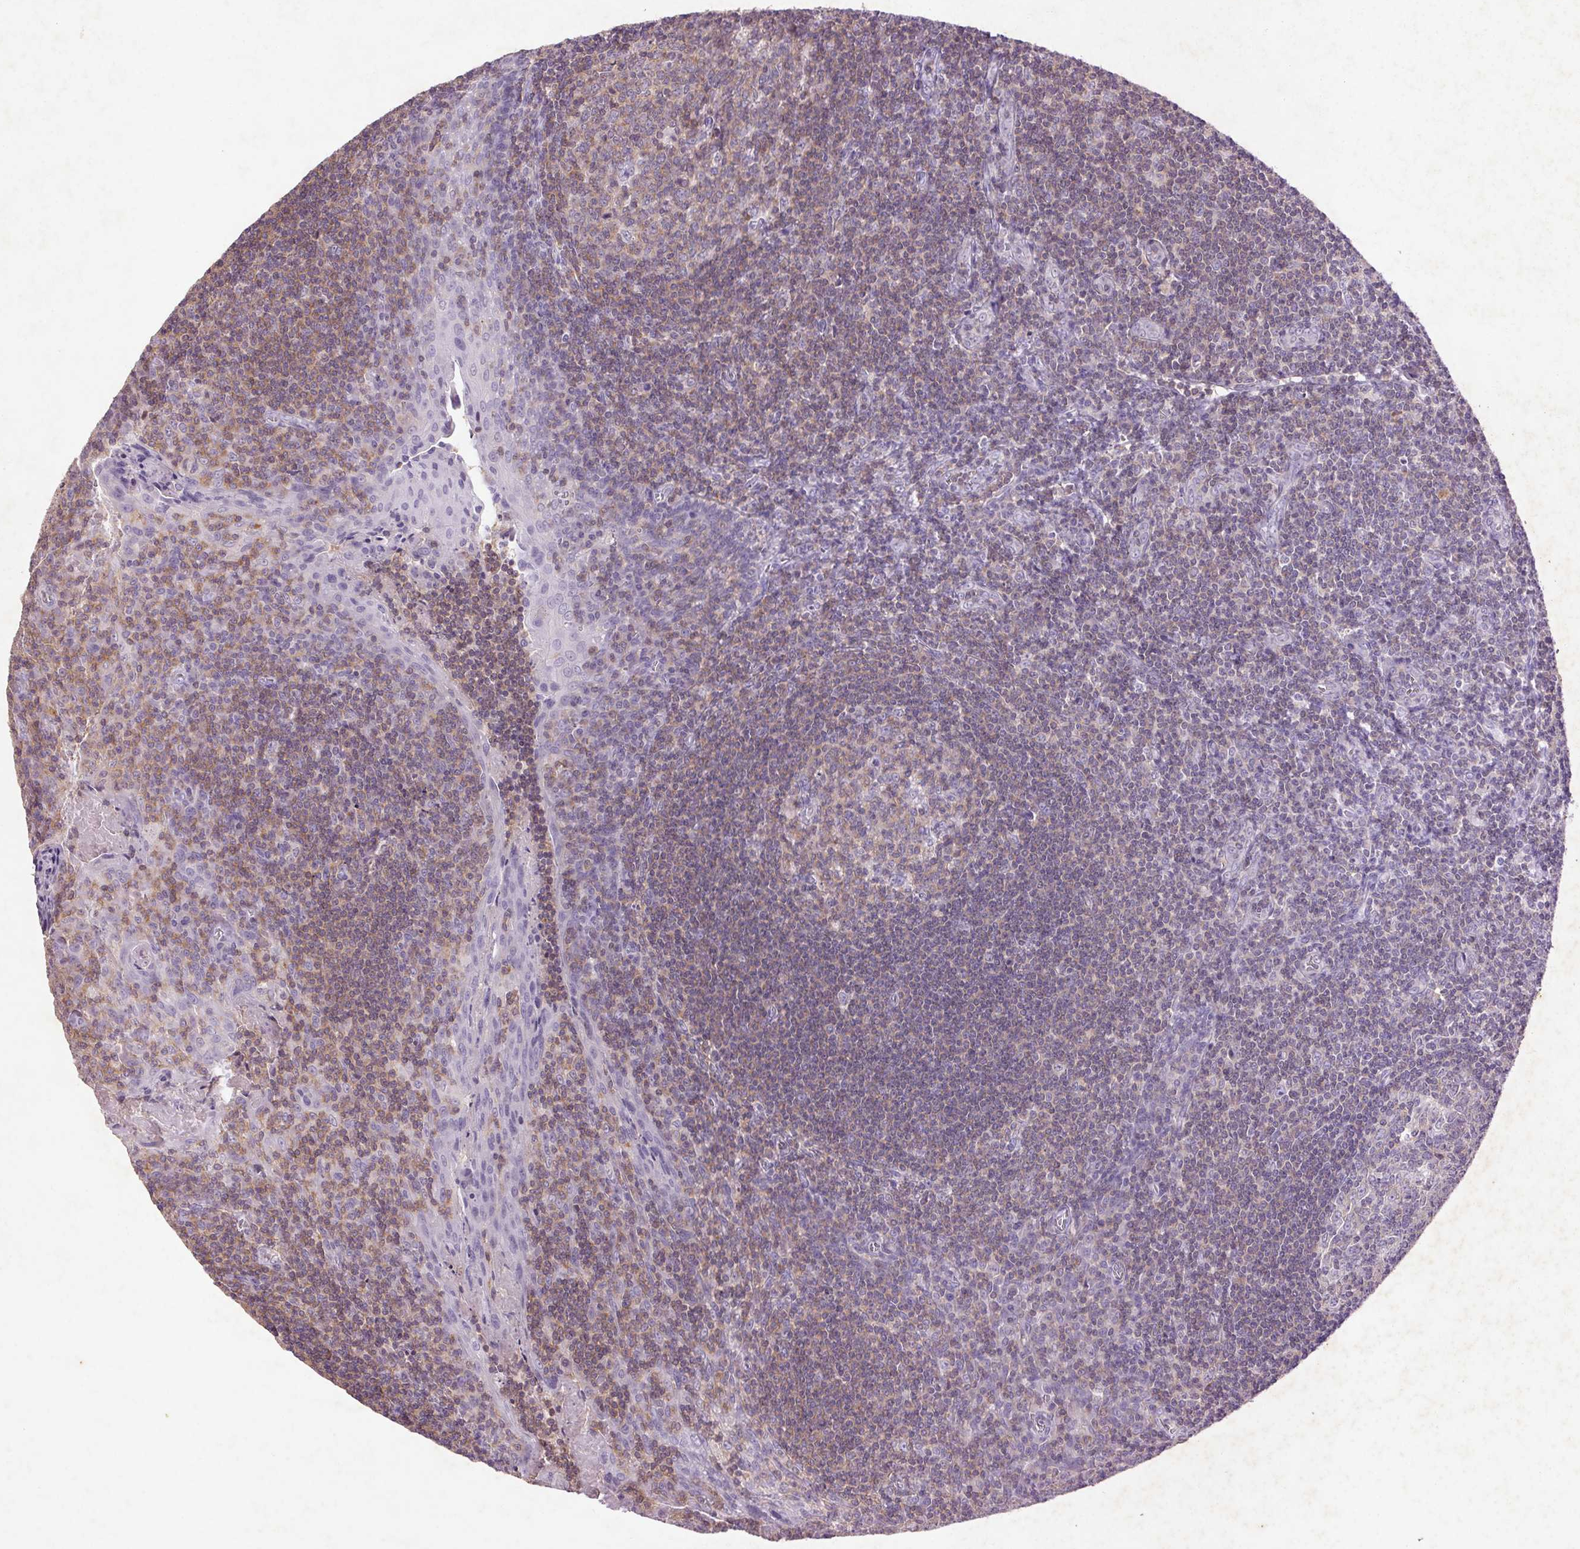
{"staining": {"intensity": "weak", "quantity": "<25%", "location": "cytoplasmic/membranous"}, "tissue": "tonsil", "cell_type": "Germinal center cells", "image_type": "normal", "snomed": [{"axis": "morphology", "description": "Normal tissue, NOS"}, {"axis": "morphology", "description": "Inflammation, NOS"}, {"axis": "topography", "description": "Tonsil"}], "caption": "Photomicrograph shows no significant protein staining in germinal center cells of unremarkable tonsil.", "gene": "FNDC7", "patient": {"sex": "female", "age": 31}}